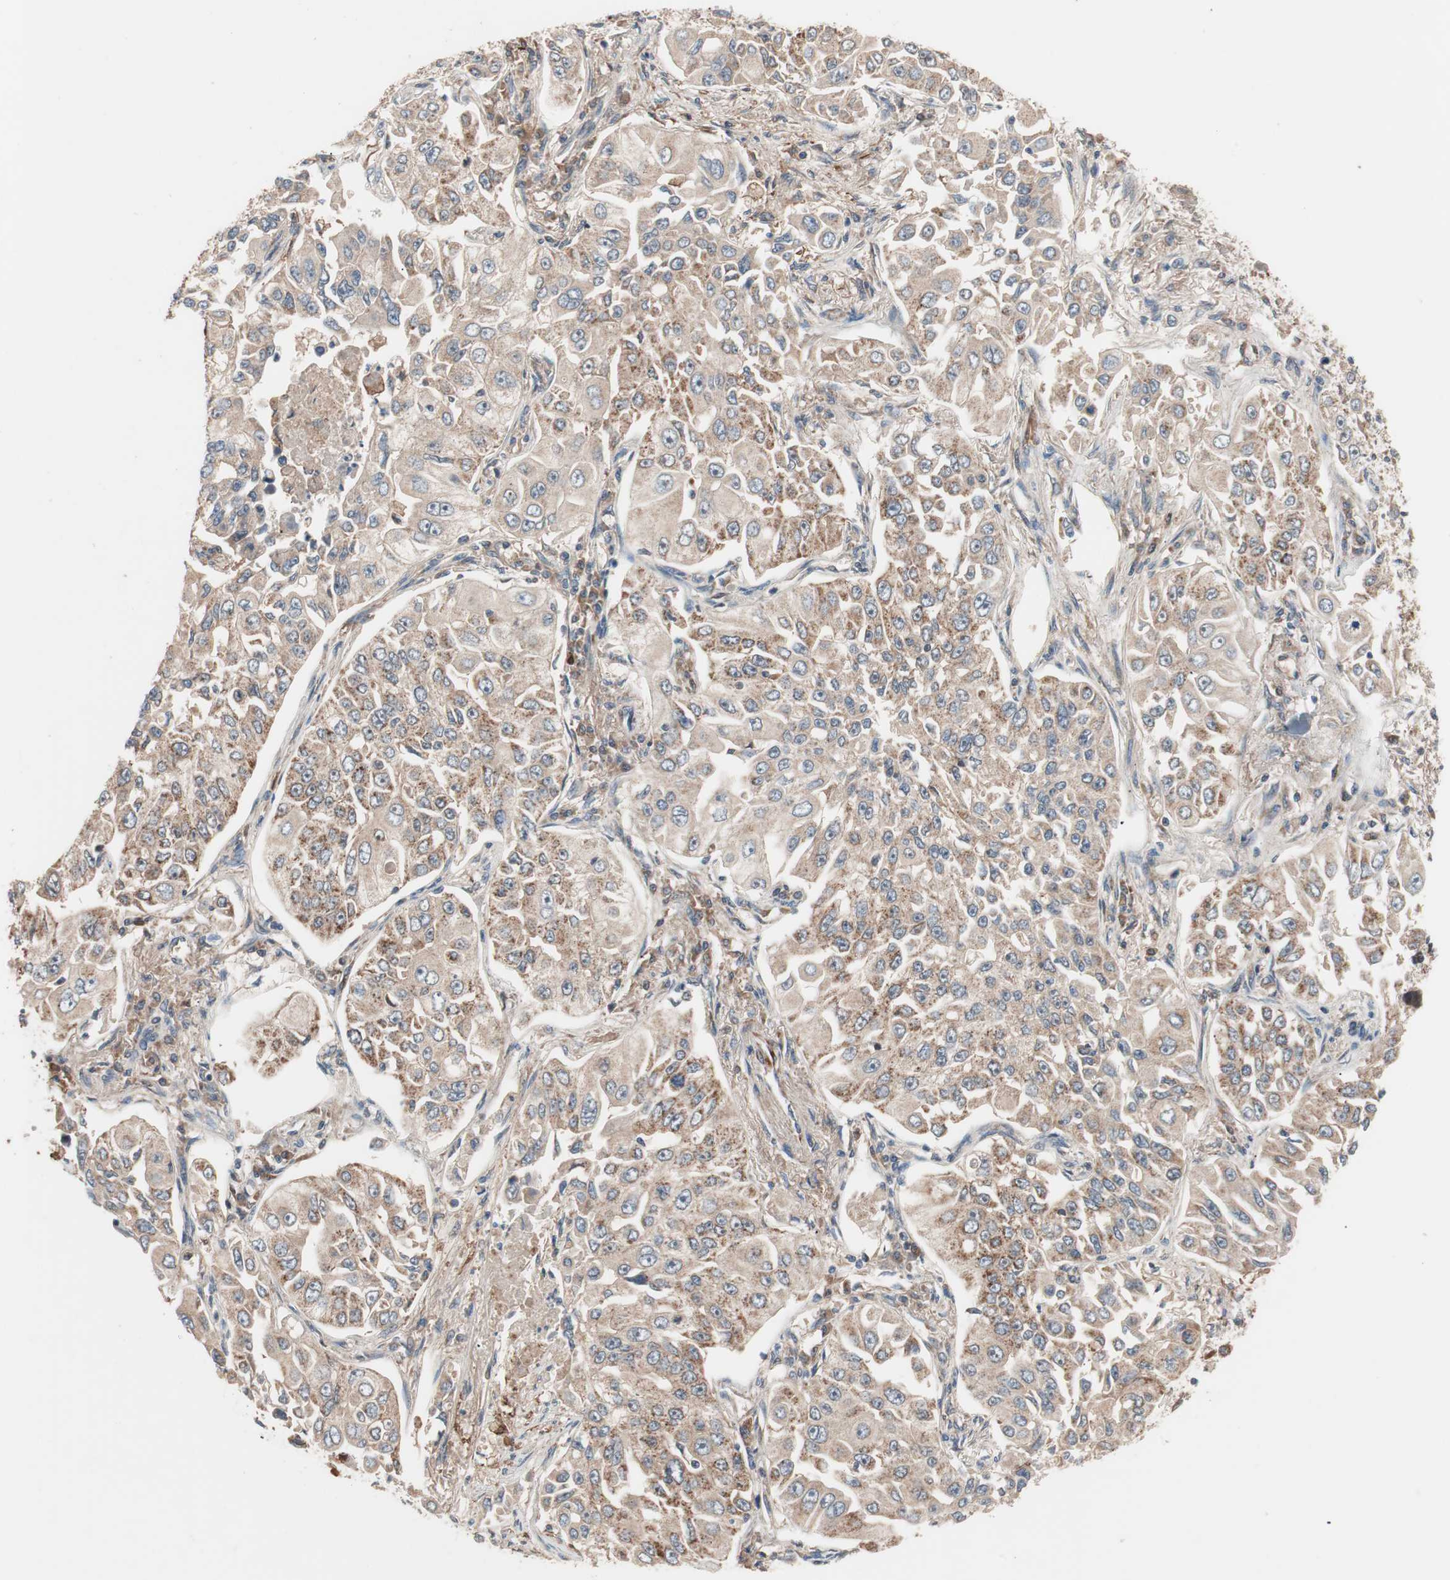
{"staining": {"intensity": "moderate", "quantity": ">75%", "location": "cytoplasmic/membranous"}, "tissue": "lung cancer", "cell_type": "Tumor cells", "image_type": "cancer", "snomed": [{"axis": "morphology", "description": "Adenocarcinoma, NOS"}, {"axis": "topography", "description": "Lung"}], "caption": "Moderate cytoplasmic/membranous expression for a protein is identified in about >75% of tumor cells of lung adenocarcinoma using IHC.", "gene": "HMBS", "patient": {"sex": "male", "age": 84}}